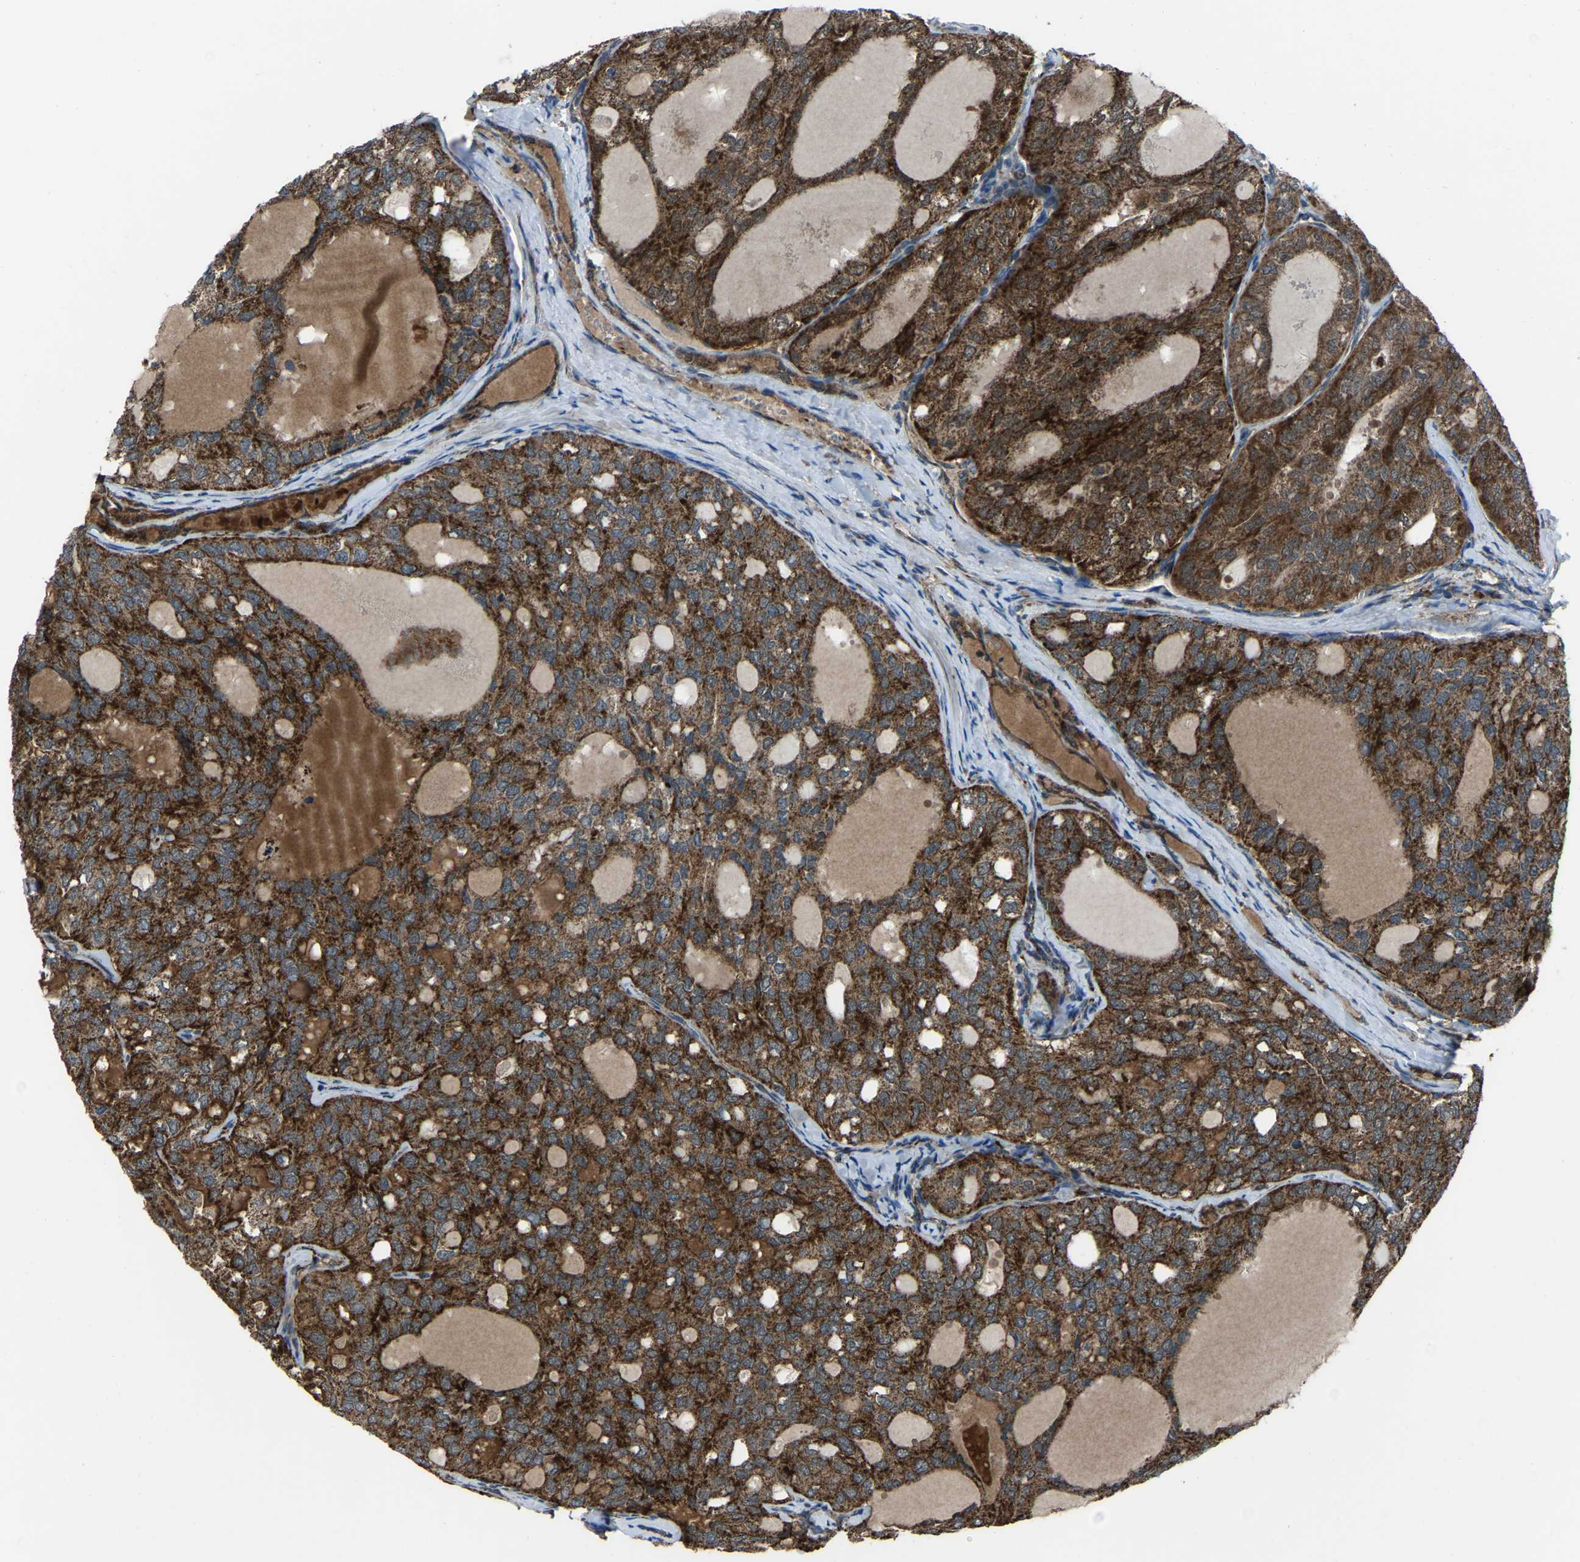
{"staining": {"intensity": "strong", "quantity": ">75%", "location": "cytoplasmic/membranous"}, "tissue": "thyroid cancer", "cell_type": "Tumor cells", "image_type": "cancer", "snomed": [{"axis": "morphology", "description": "Follicular adenoma carcinoma, NOS"}, {"axis": "topography", "description": "Thyroid gland"}], "caption": "Protein analysis of thyroid cancer (follicular adenoma carcinoma) tissue demonstrates strong cytoplasmic/membranous expression in about >75% of tumor cells. The protein of interest is shown in brown color, while the nuclei are stained blue.", "gene": "AKR1A1", "patient": {"sex": "male", "age": 75}}